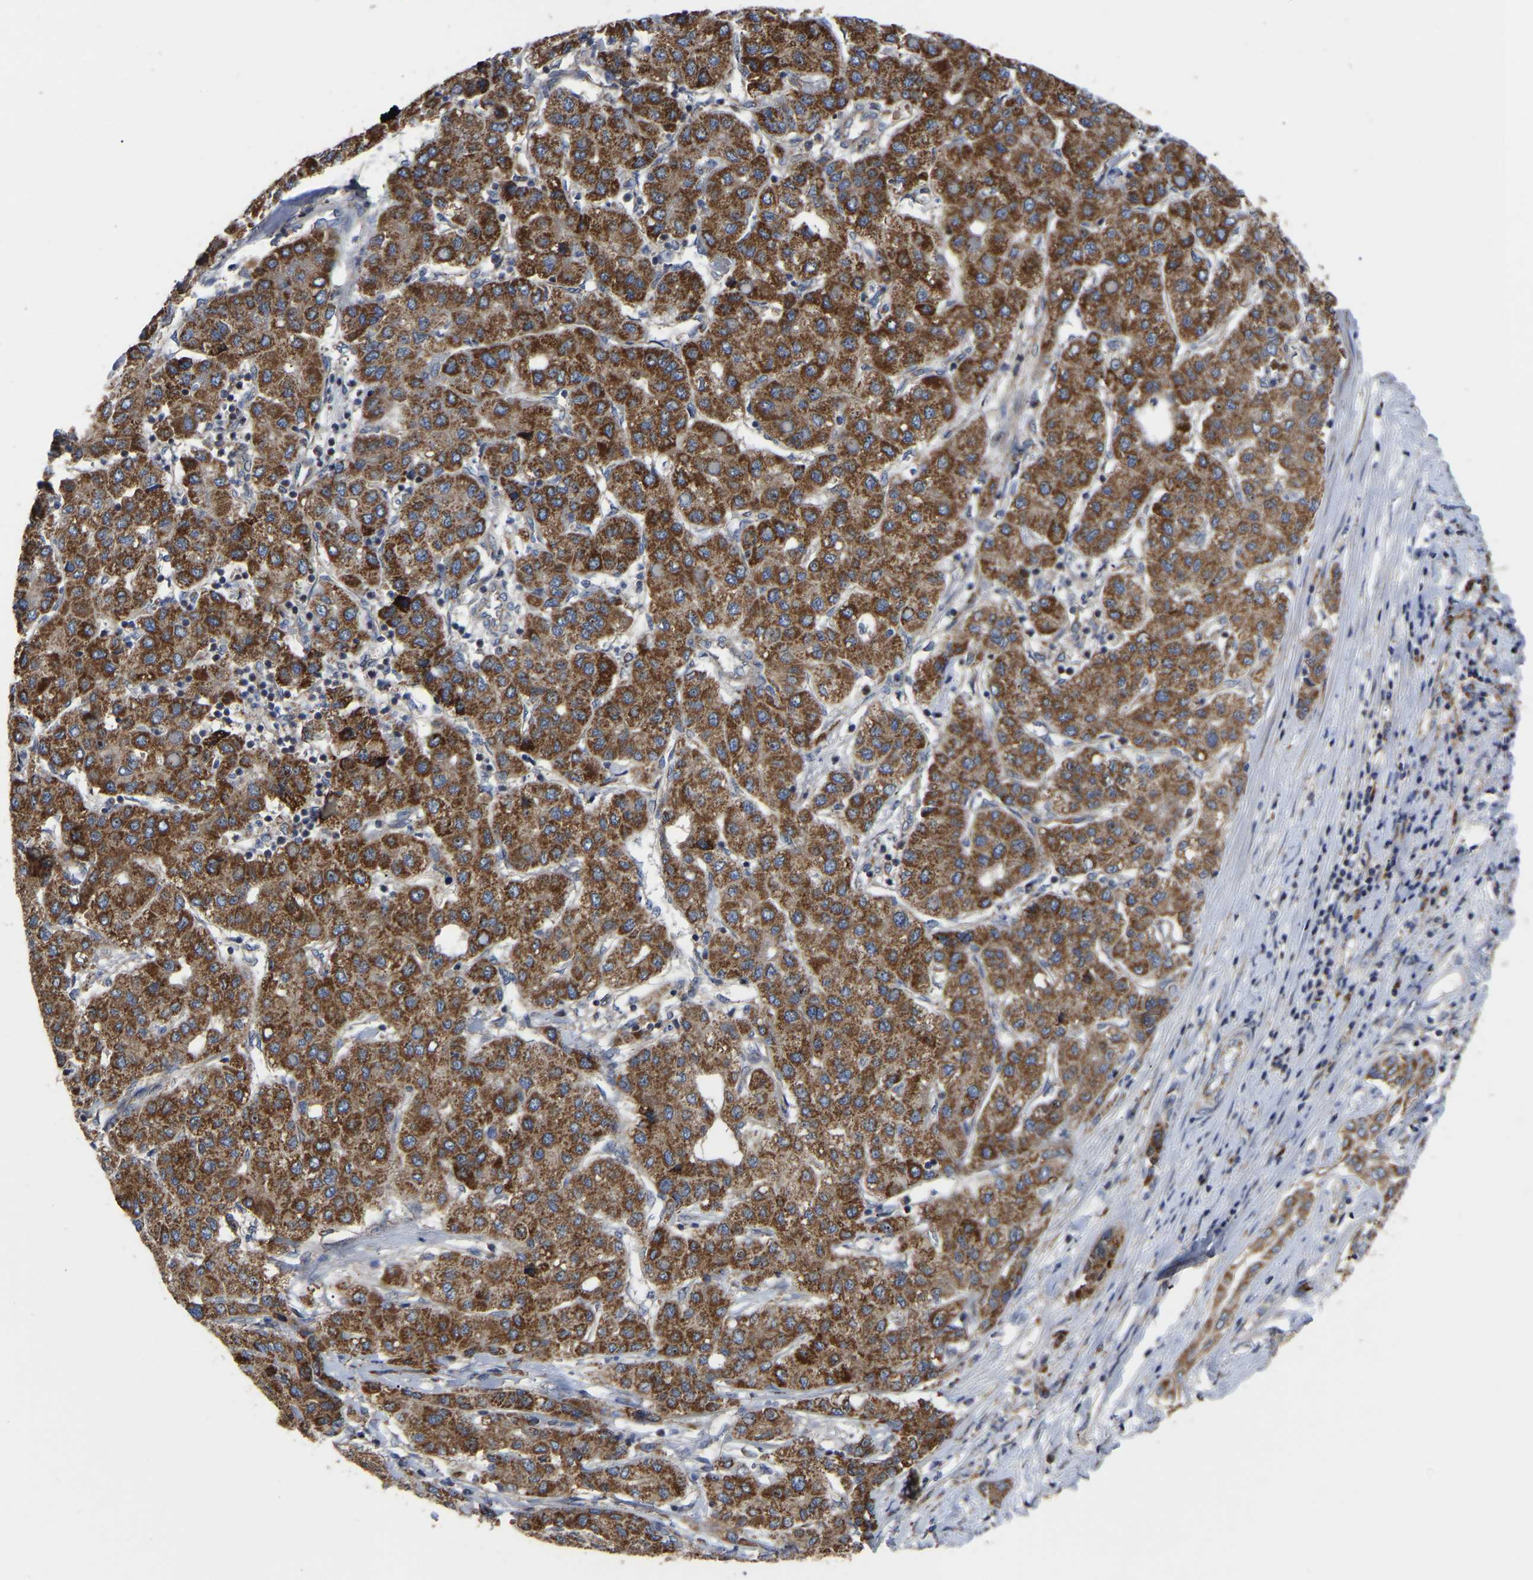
{"staining": {"intensity": "strong", "quantity": ">75%", "location": "cytoplasmic/membranous"}, "tissue": "liver cancer", "cell_type": "Tumor cells", "image_type": "cancer", "snomed": [{"axis": "morphology", "description": "Carcinoma, Hepatocellular, NOS"}, {"axis": "topography", "description": "Liver"}], "caption": "Liver cancer (hepatocellular carcinoma) was stained to show a protein in brown. There is high levels of strong cytoplasmic/membranous expression in about >75% of tumor cells.", "gene": "GCC1", "patient": {"sex": "male", "age": 65}}